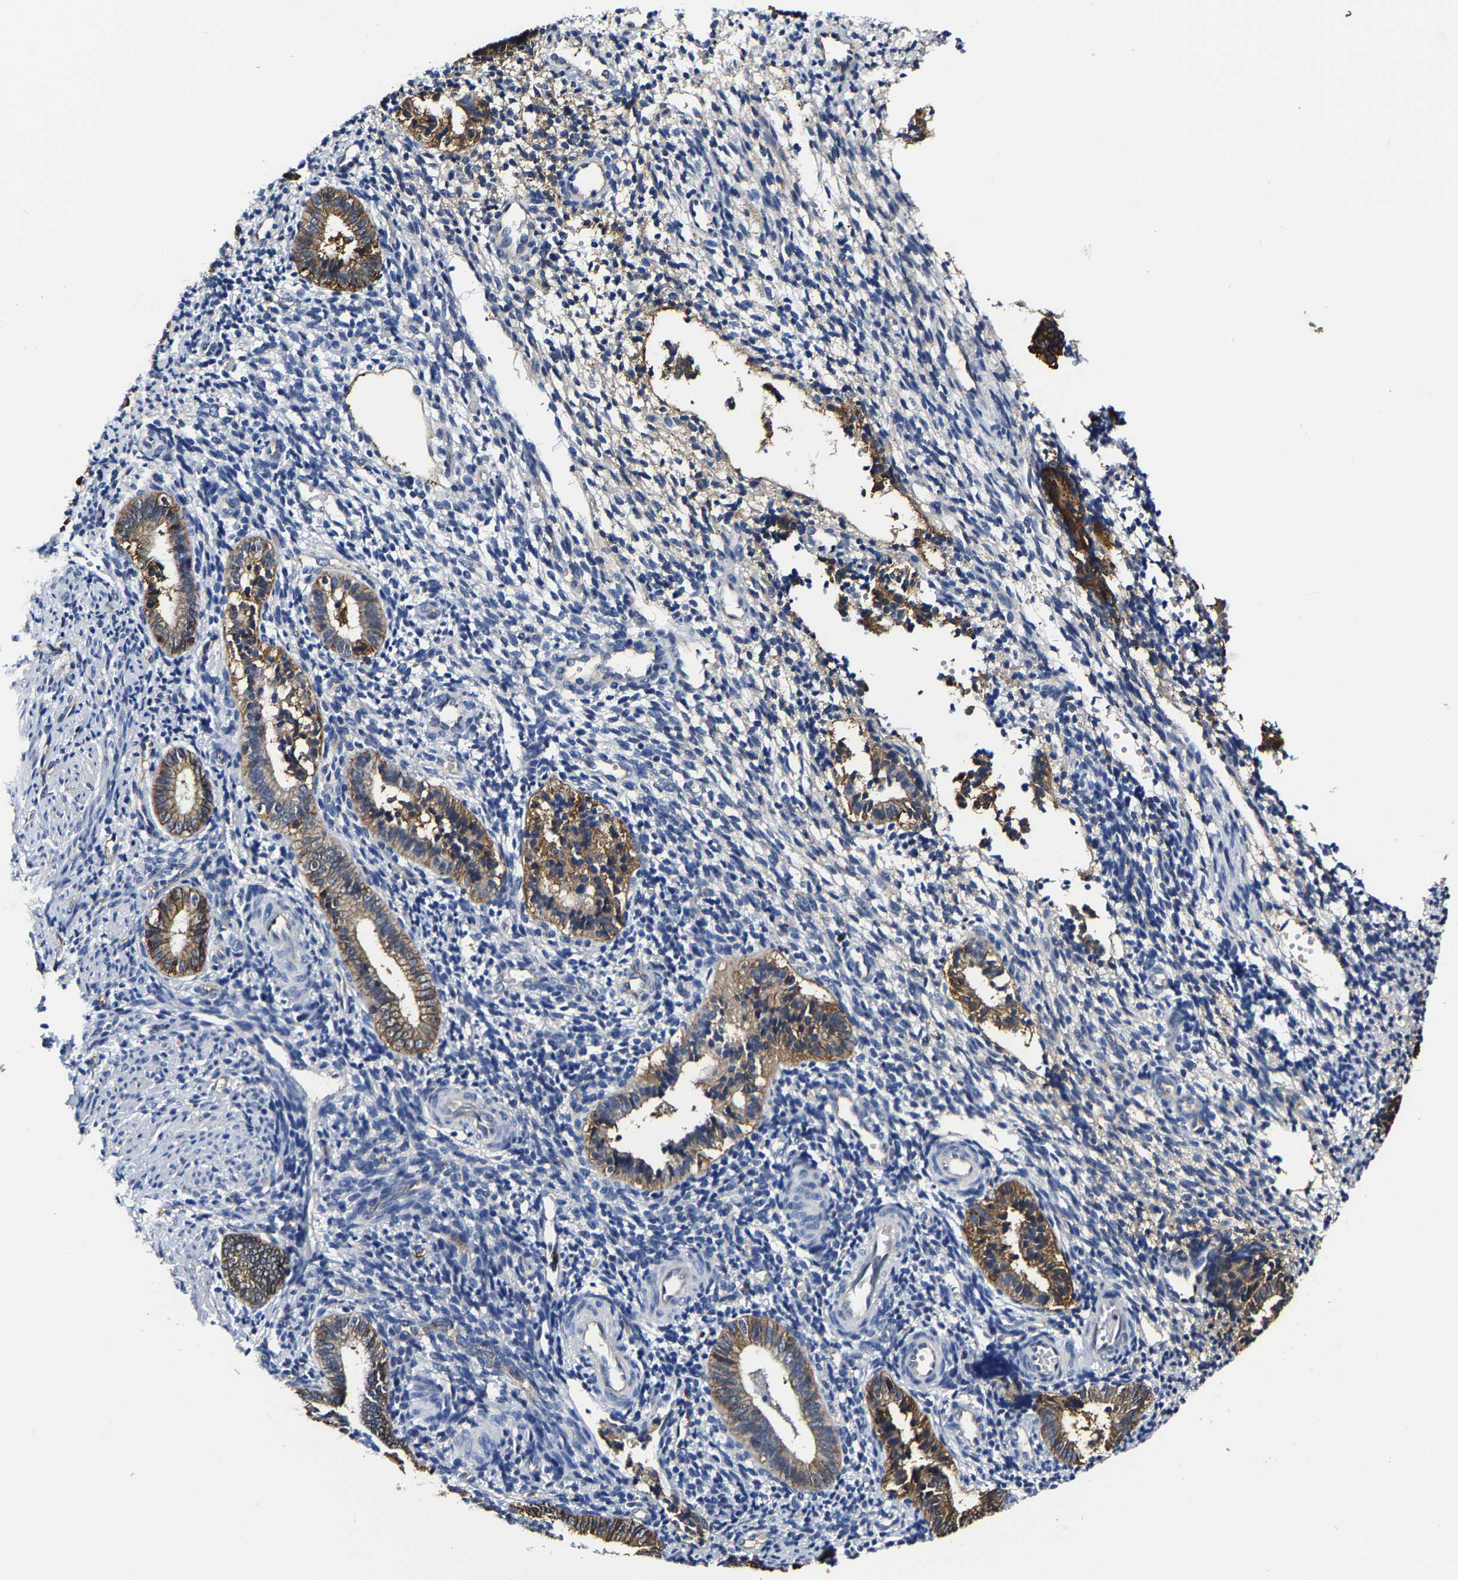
{"staining": {"intensity": "negative", "quantity": "none", "location": "none"}, "tissue": "endometrium", "cell_type": "Cells in endometrial stroma", "image_type": "normal", "snomed": [{"axis": "morphology", "description": "Normal tissue, NOS"}, {"axis": "topography", "description": "Uterus"}, {"axis": "topography", "description": "Endometrium"}], "caption": "Immunohistochemical staining of benign human endometrium reveals no significant positivity in cells in endometrial stroma. (Stains: DAB (3,3'-diaminobenzidine) IHC with hematoxylin counter stain, Microscopy: brightfield microscopy at high magnification).", "gene": "TRAF6", "patient": {"sex": "female", "age": 33}}